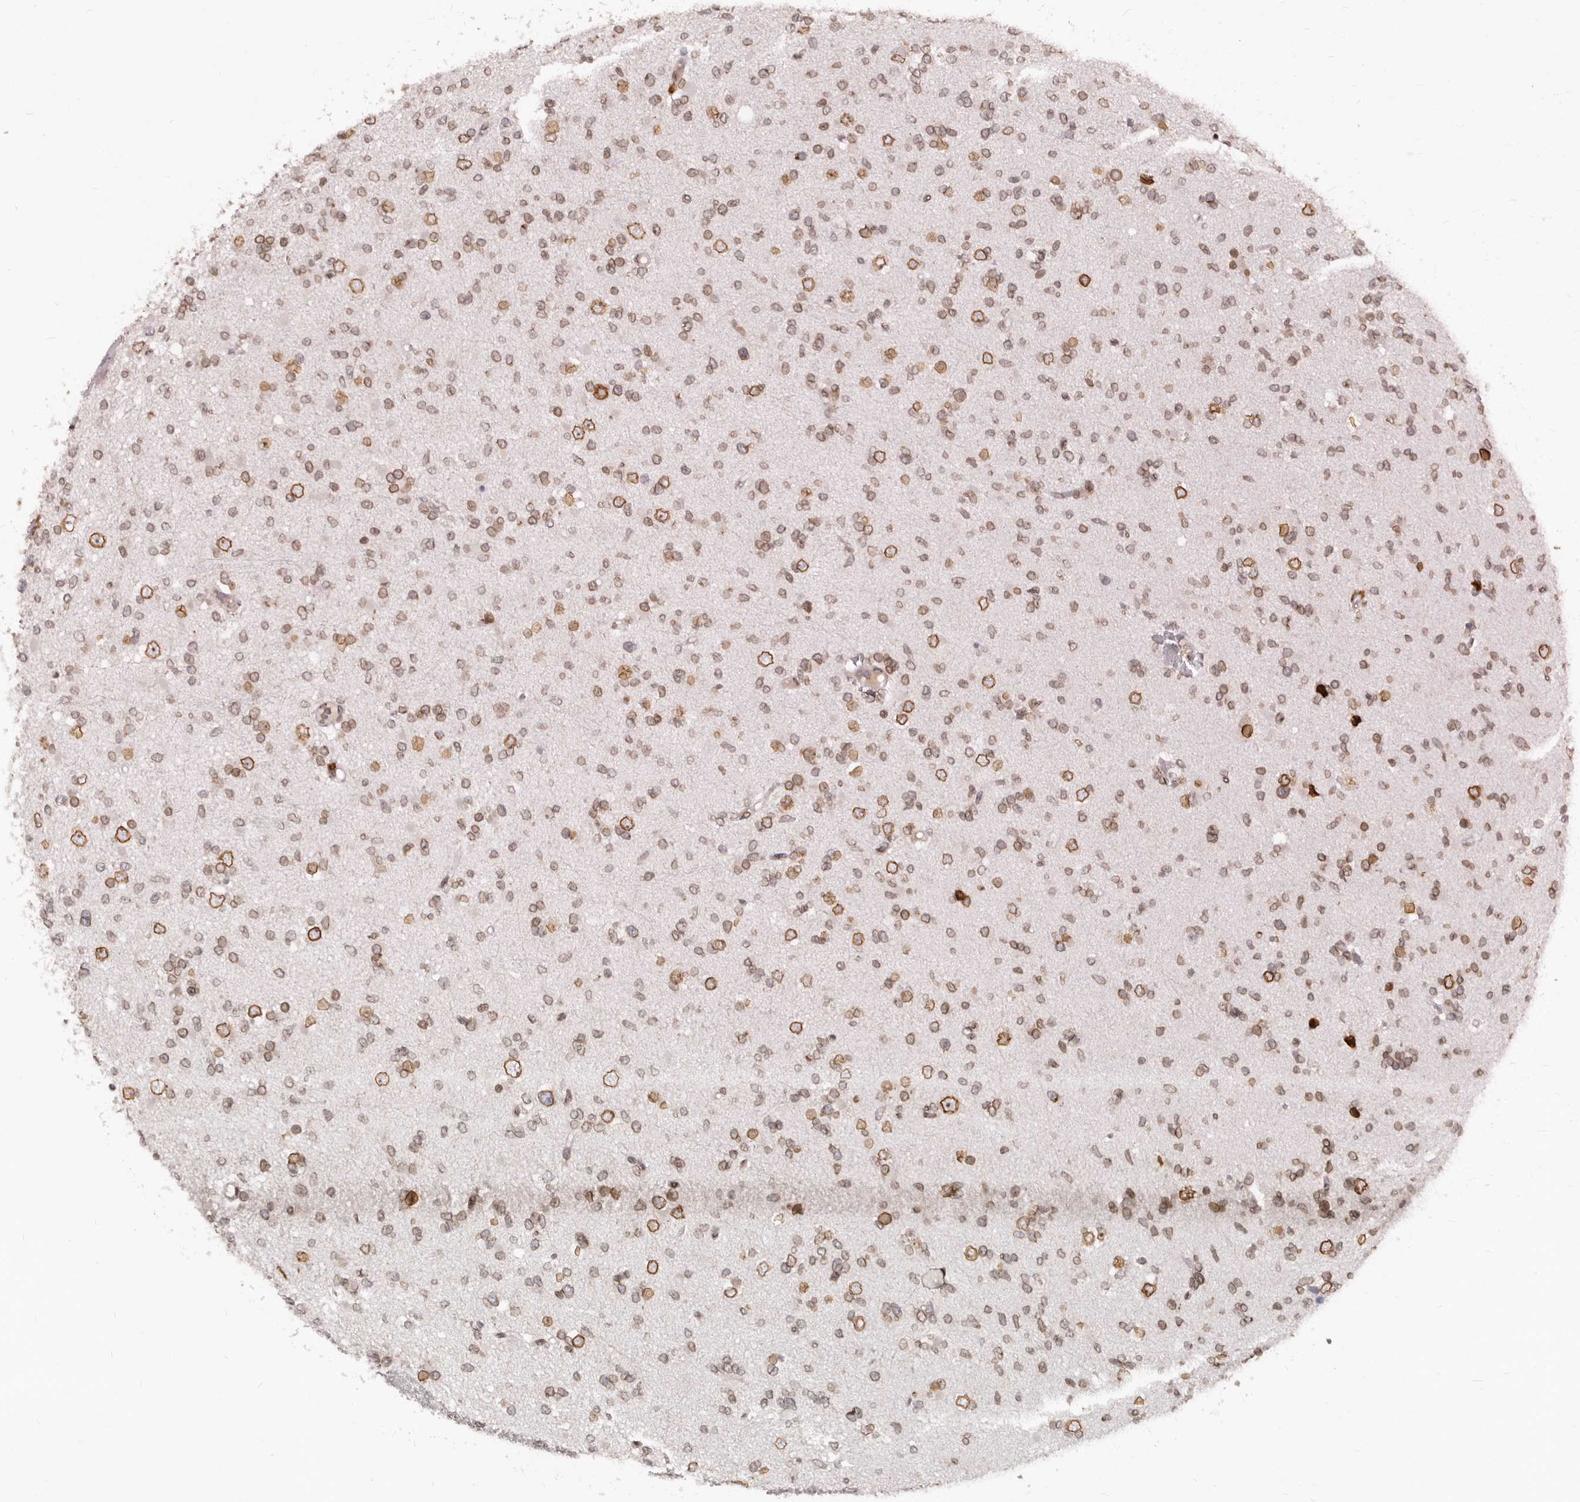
{"staining": {"intensity": "moderate", "quantity": ">75%", "location": "cytoplasmic/membranous,nuclear"}, "tissue": "glioma", "cell_type": "Tumor cells", "image_type": "cancer", "snomed": [{"axis": "morphology", "description": "Glioma, malignant, Low grade"}, {"axis": "topography", "description": "Brain"}], "caption": "Malignant glioma (low-grade) stained for a protein reveals moderate cytoplasmic/membranous and nuclear positivity in tumor cells.", "gene": "NUP153", "patient": {"sex": "female", "age": 22}}